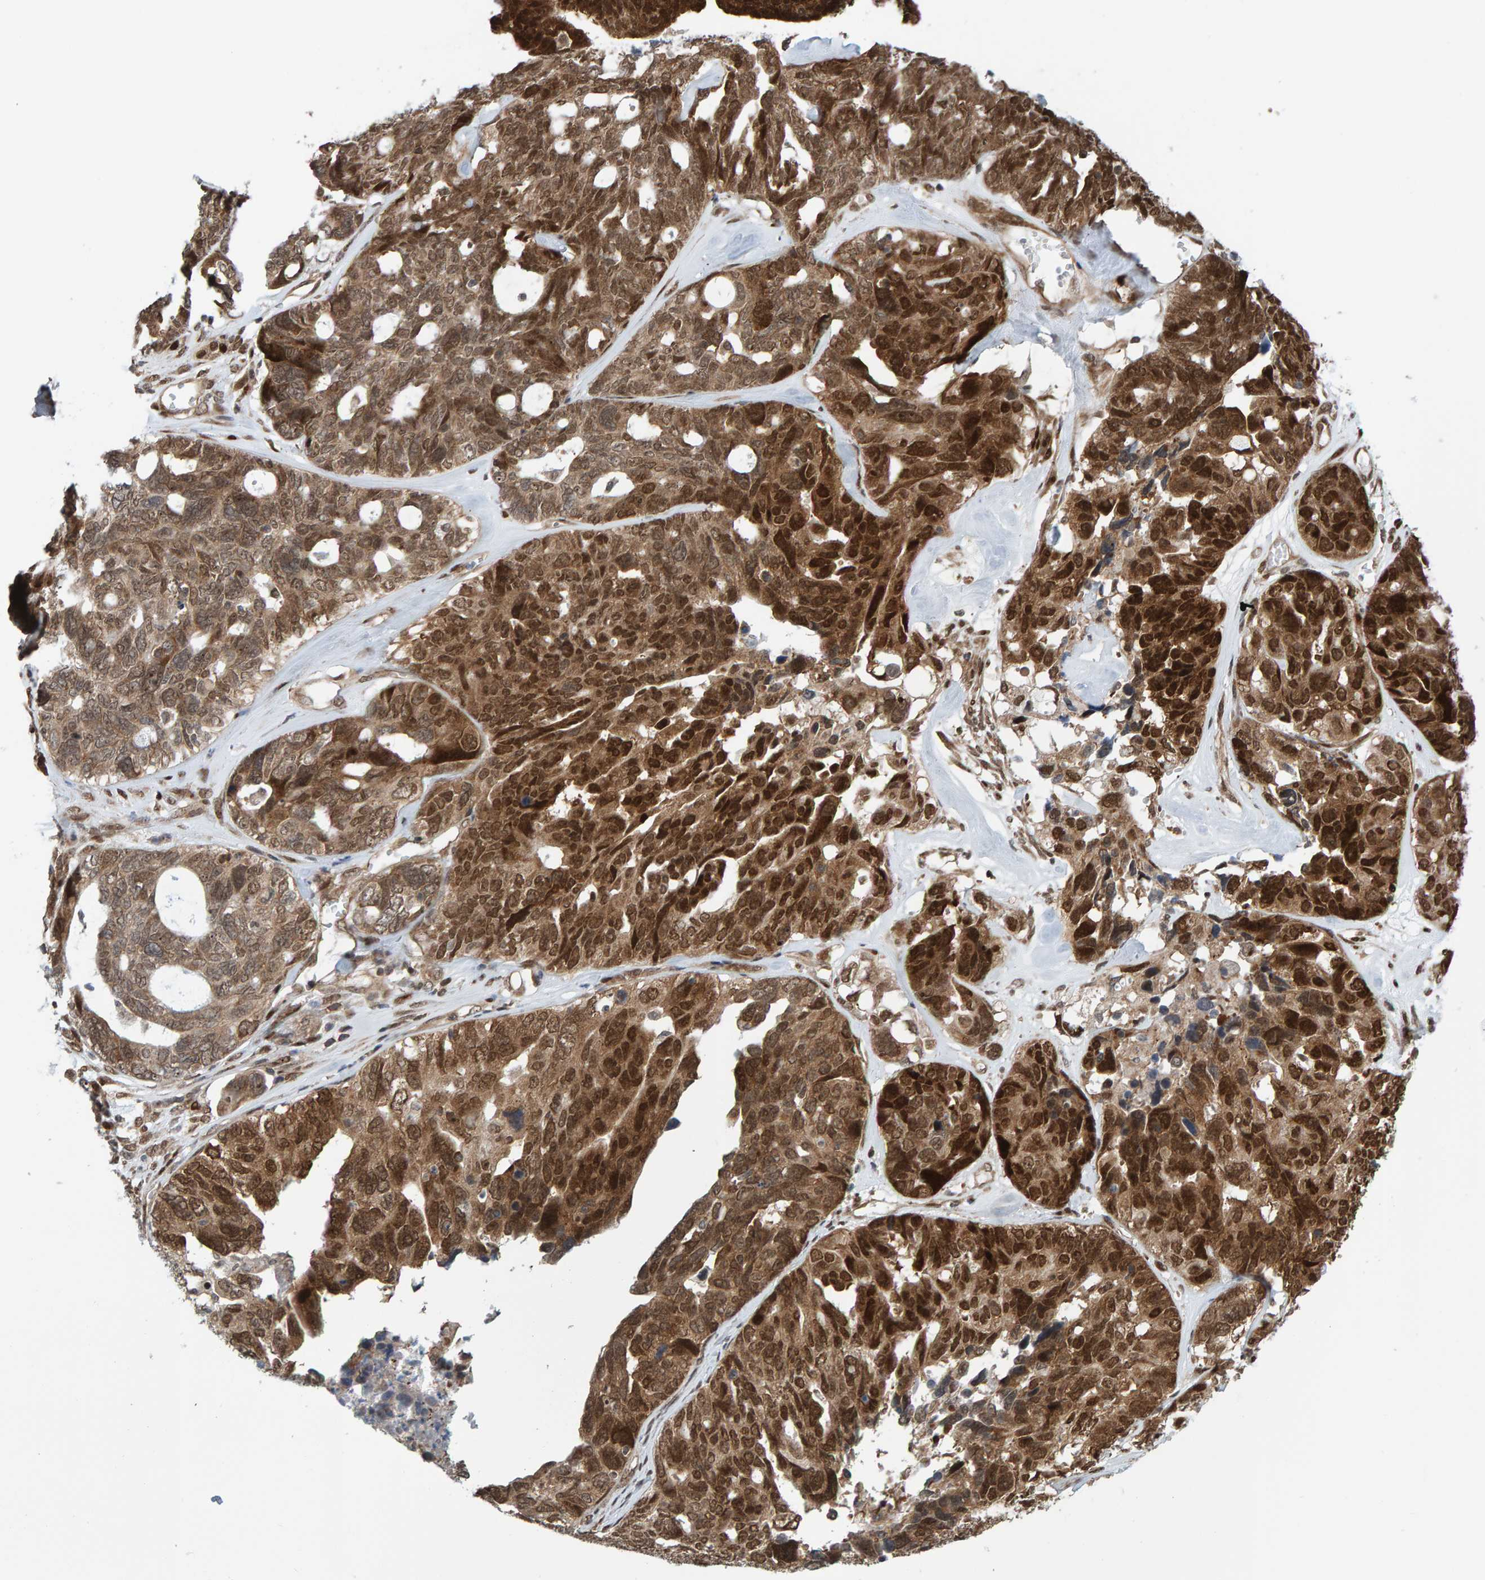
{"staining": {"intensity": "moderate", "quantity": ">75%", "location": "cytoplasmic/membranous,nuclear"}, "tissue": "ovarian cancer", "cell_type": "Tumor cells", "image_type": "cancer", "snomed": [{"axis": "morphology", "description": "Cystadenocarcinoma, serous, NOS"}, {"axis": "topography", "description": "Ovary"}], "caption": "High-magnification brightfield microscopy of ovarian cancer (serous cystadenocarcinoma) stained with DAB (3,3'-diaminobenzidine) (brown) and counterstained with hematoxylin (blue). tumor cells exhibit moderate cytoplasmic/membranous and nuclear positivity is appreciated in about>75% of cells. The protein is shown in brown color, while the nuclei are stained blue.", "gene": "ZNF366", "patient": {"sex": "female", "age": 79}}